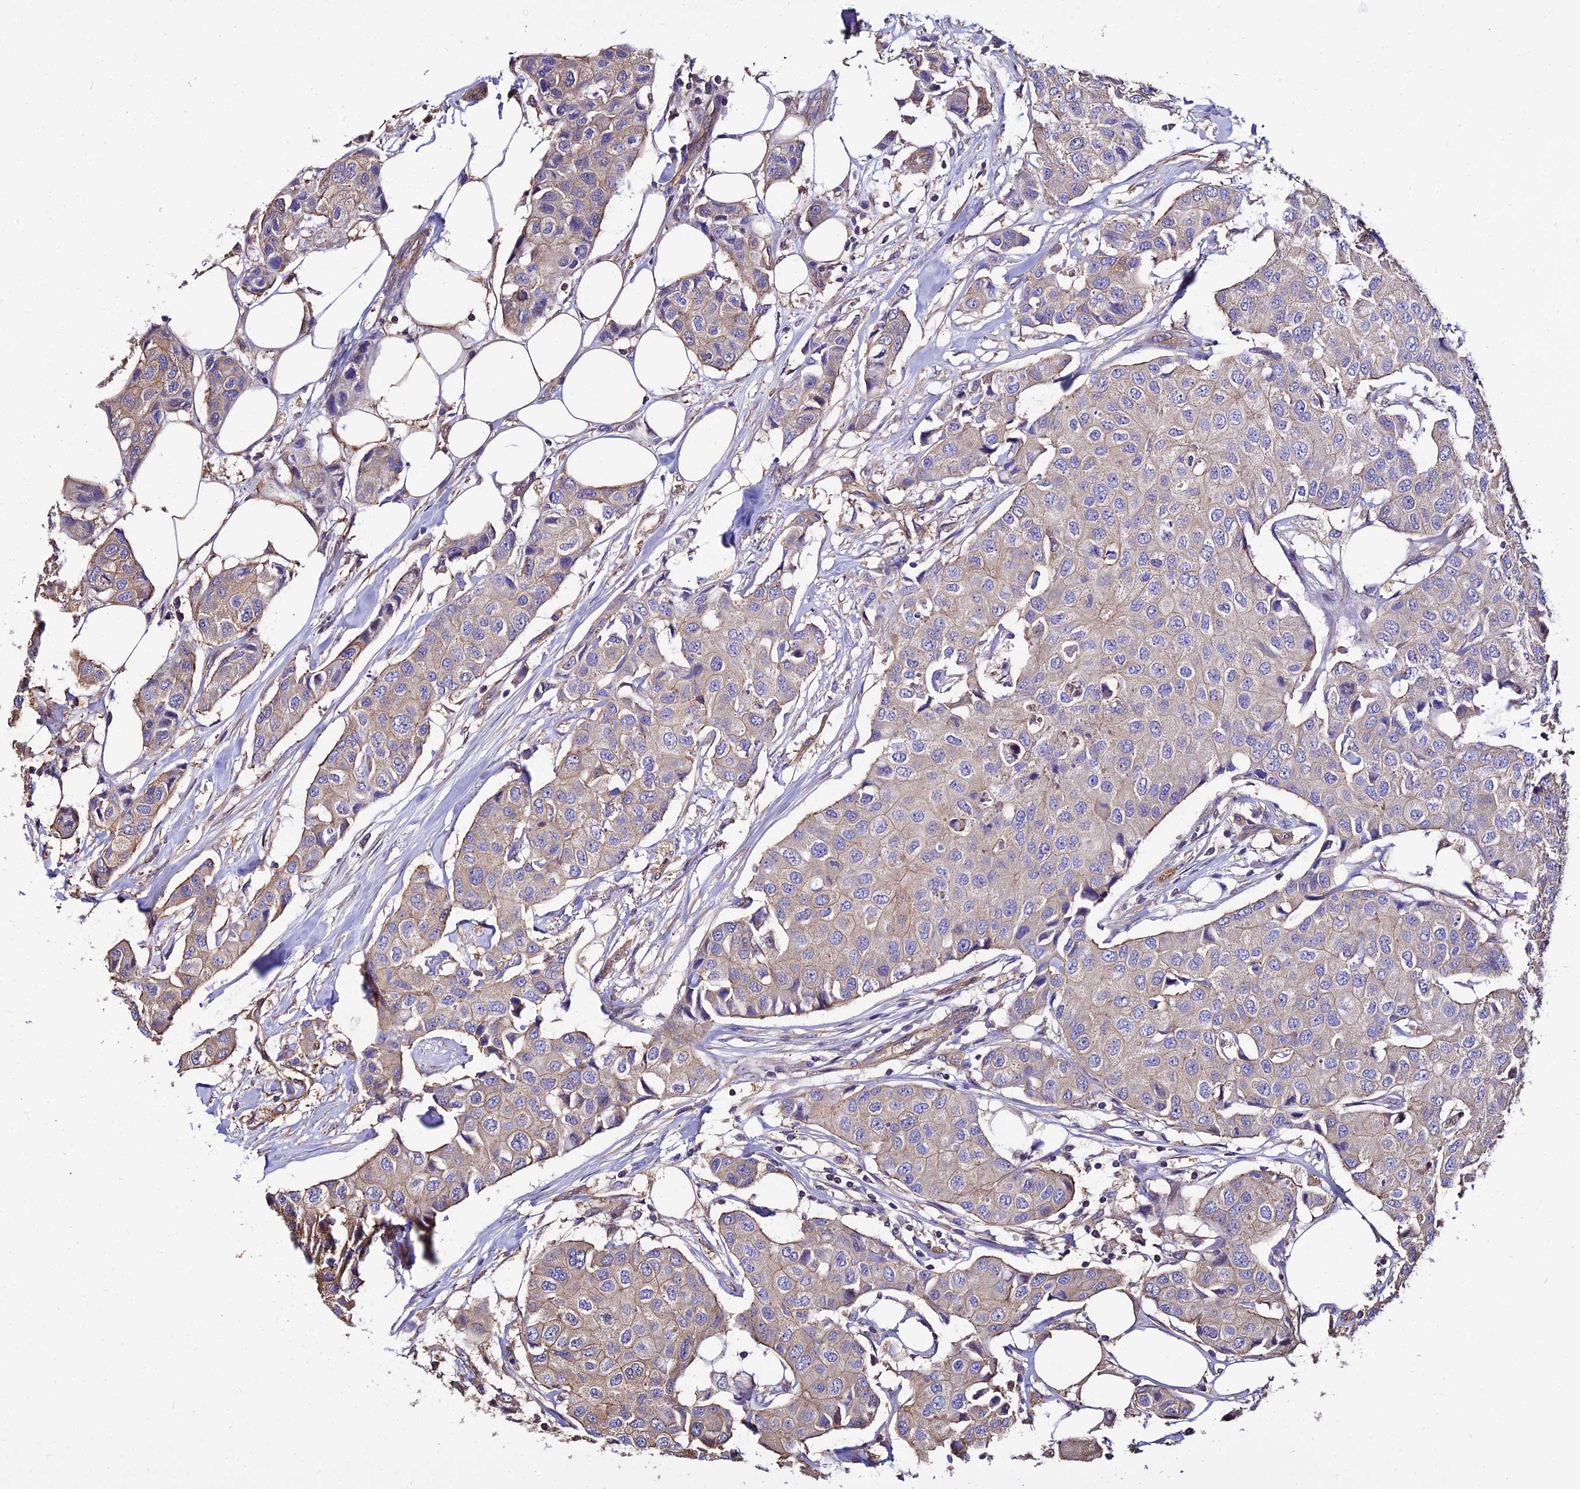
{"staining": {"intensity": "weak", "quantity": "25%-75%", "location": "cytoplasmic/membranous"}, "tissue": "breast cancer", "cell_type": "Tumor cells", "image_type": "cancer", "snomed": [{"axis": "morphology", "description": "Duct carcinoma"}, {"axis": "topography", "description": "Breast"}], "caption": "Immunohistochemical staining of human breast cancer demonstrates weak cytoplasmic/membranous protein staining in approximately 25%-75% of tumor cells.", "gene": "CALM2", "patient": {"sex": "female", "age": 80}}